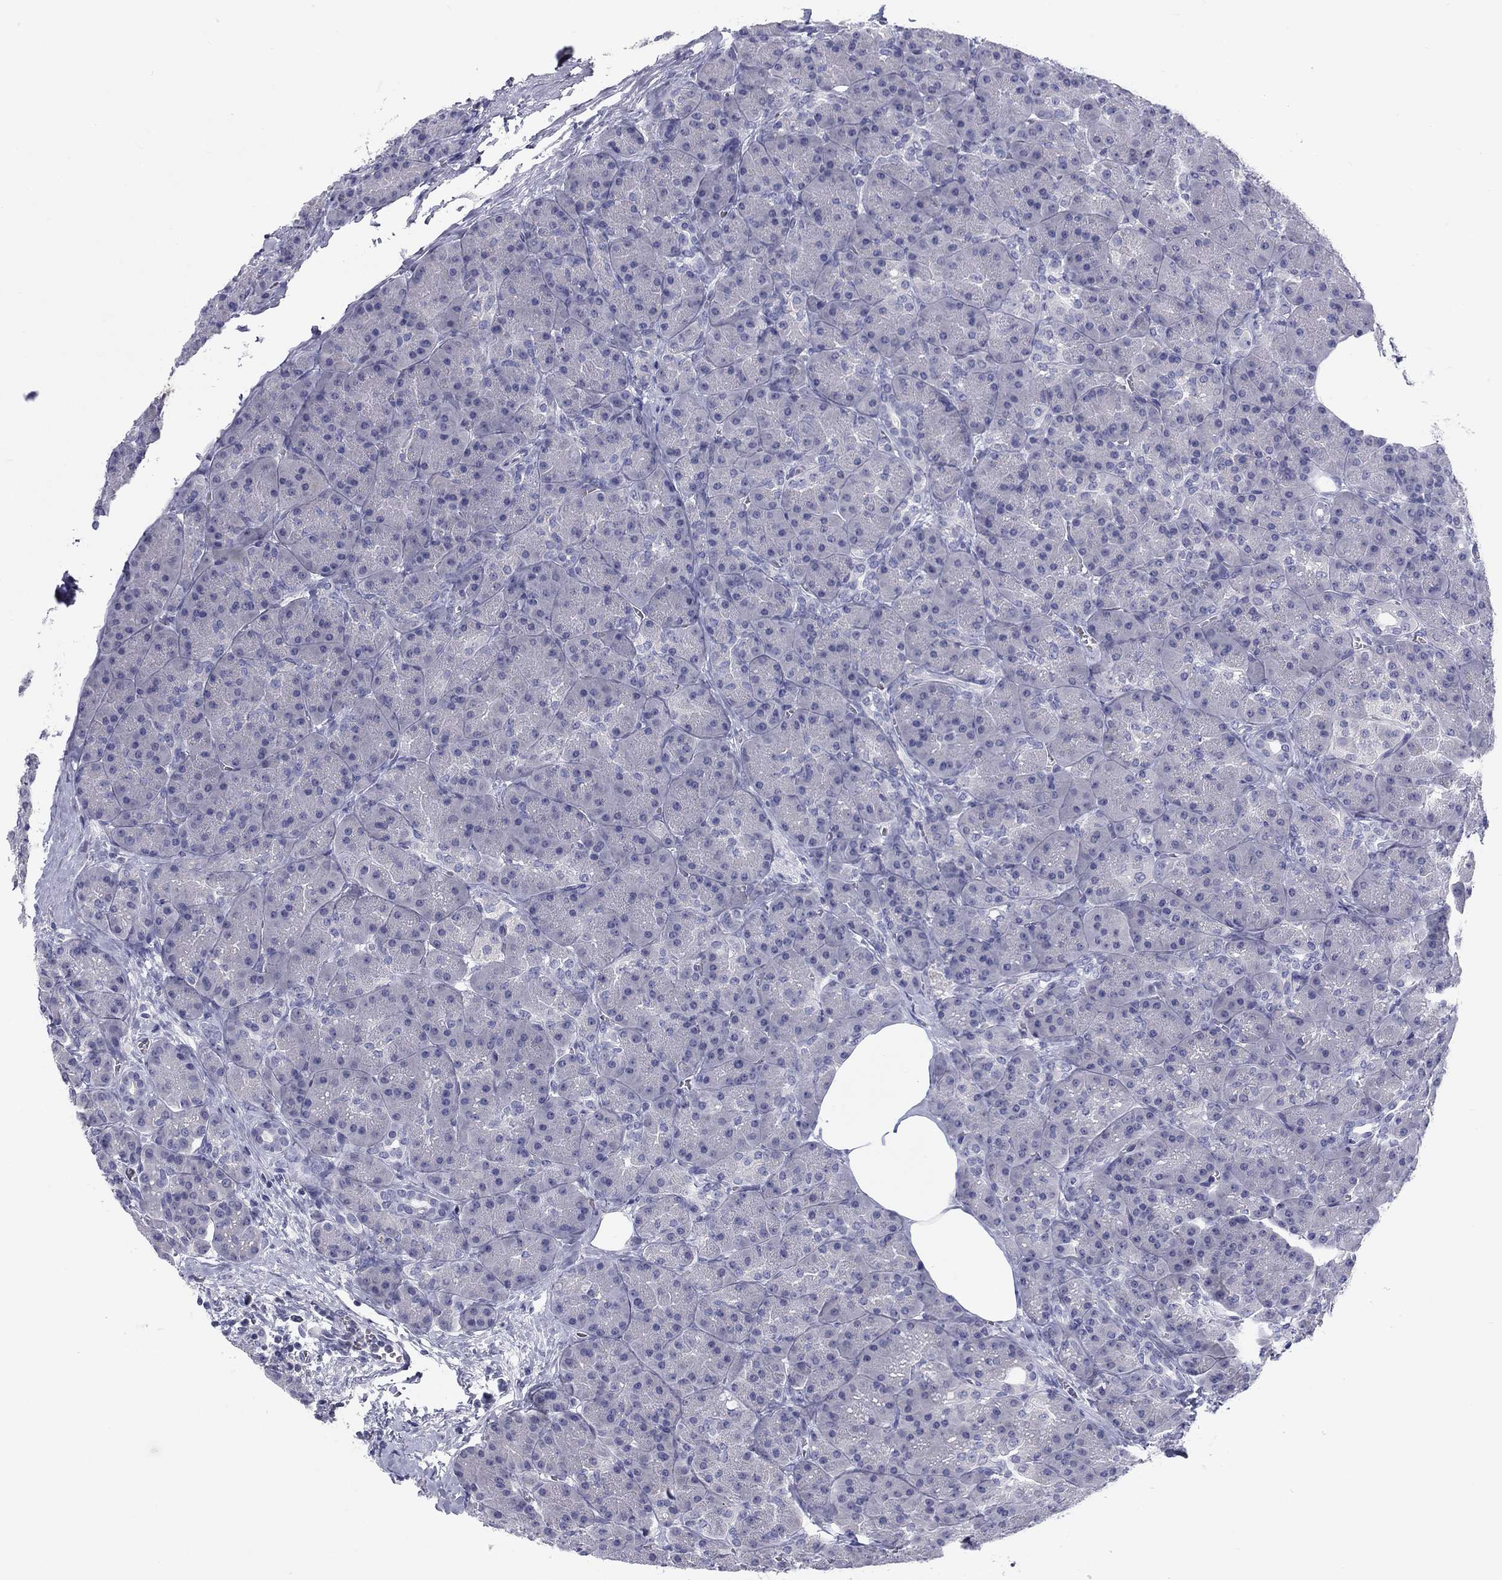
{"staining": {"intensity": "negative", "quantity": "none", "location": "none"}, "tissue": "pancreas", "cell_type": "Exocrine glandular cells", "image_type": "normal", "snomed": [{"axis": "morphology", "description": "Normal tissue, NOS"}, {"axis": "topography", "description": "Pancreas"}], "caption": "IHC of normal human pancreas displays no staining in exocrine glandular cells.", "gene": "CACNA1A", "patient": {"sex": "male", "age": 57}}